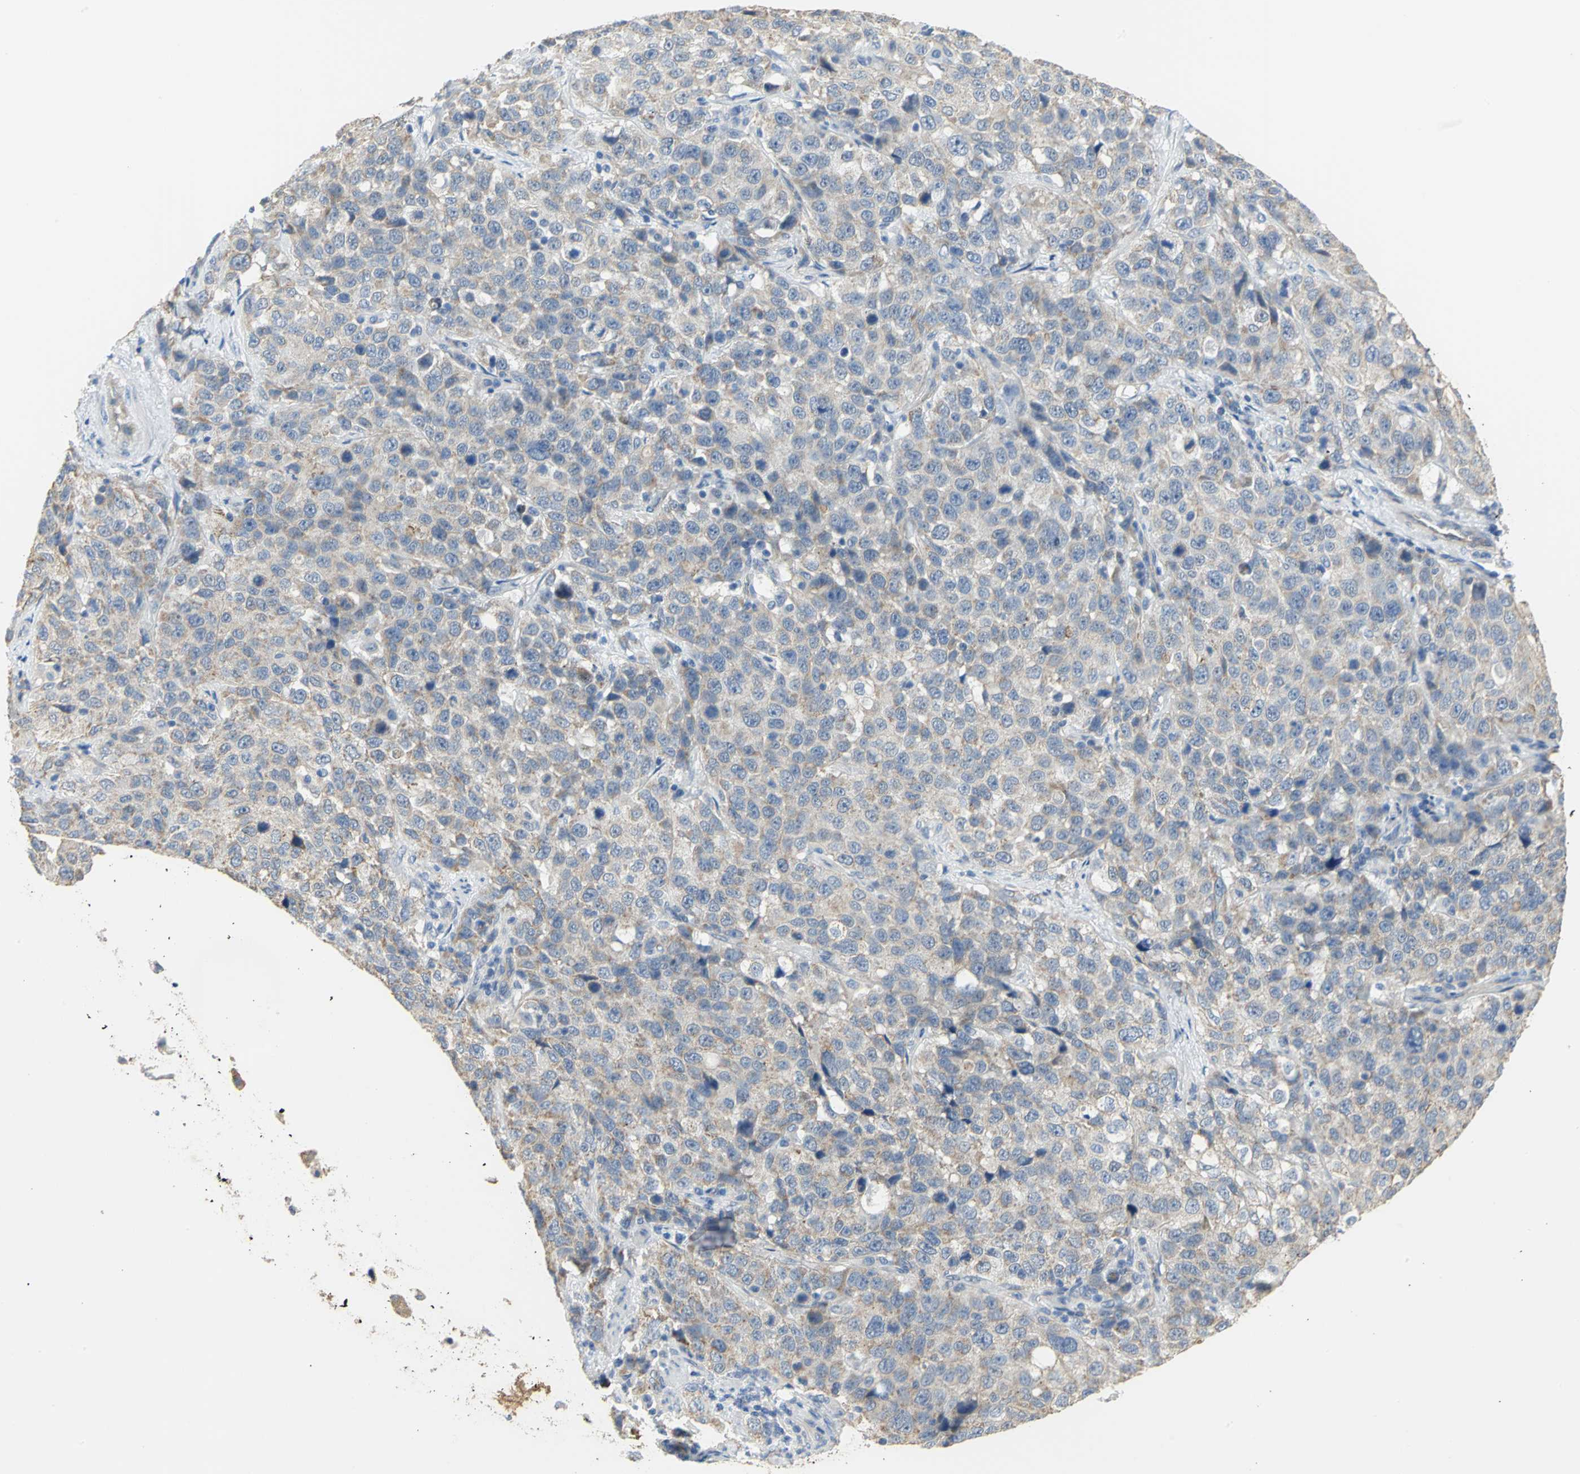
{"staining": {"intensity": "weak", "quantity": "25%-75%", "location": "cytoplasmic/membranous"}, "tissue": "stomach cancer", "cell_type": "Tumor cells", "image_type": "cancer", "snomed": [{"axis": "morphology", "description": "Normal tissue, NOS"}, {"axis": "morphology", "description": "Adenocarcinoma, NOS"}, {"axis": "topography", "description": "Stomach"}], "caption": "This photomicrograph reveals immunohistochemistry (IHC) staining of stomach adenocarcinoma, with low weak cytoplasmic/membranous expression in approximately 25%-75% of tumor cells.", "gene": "HTR1F", "patient": {"sex": "male", "age": 48}}